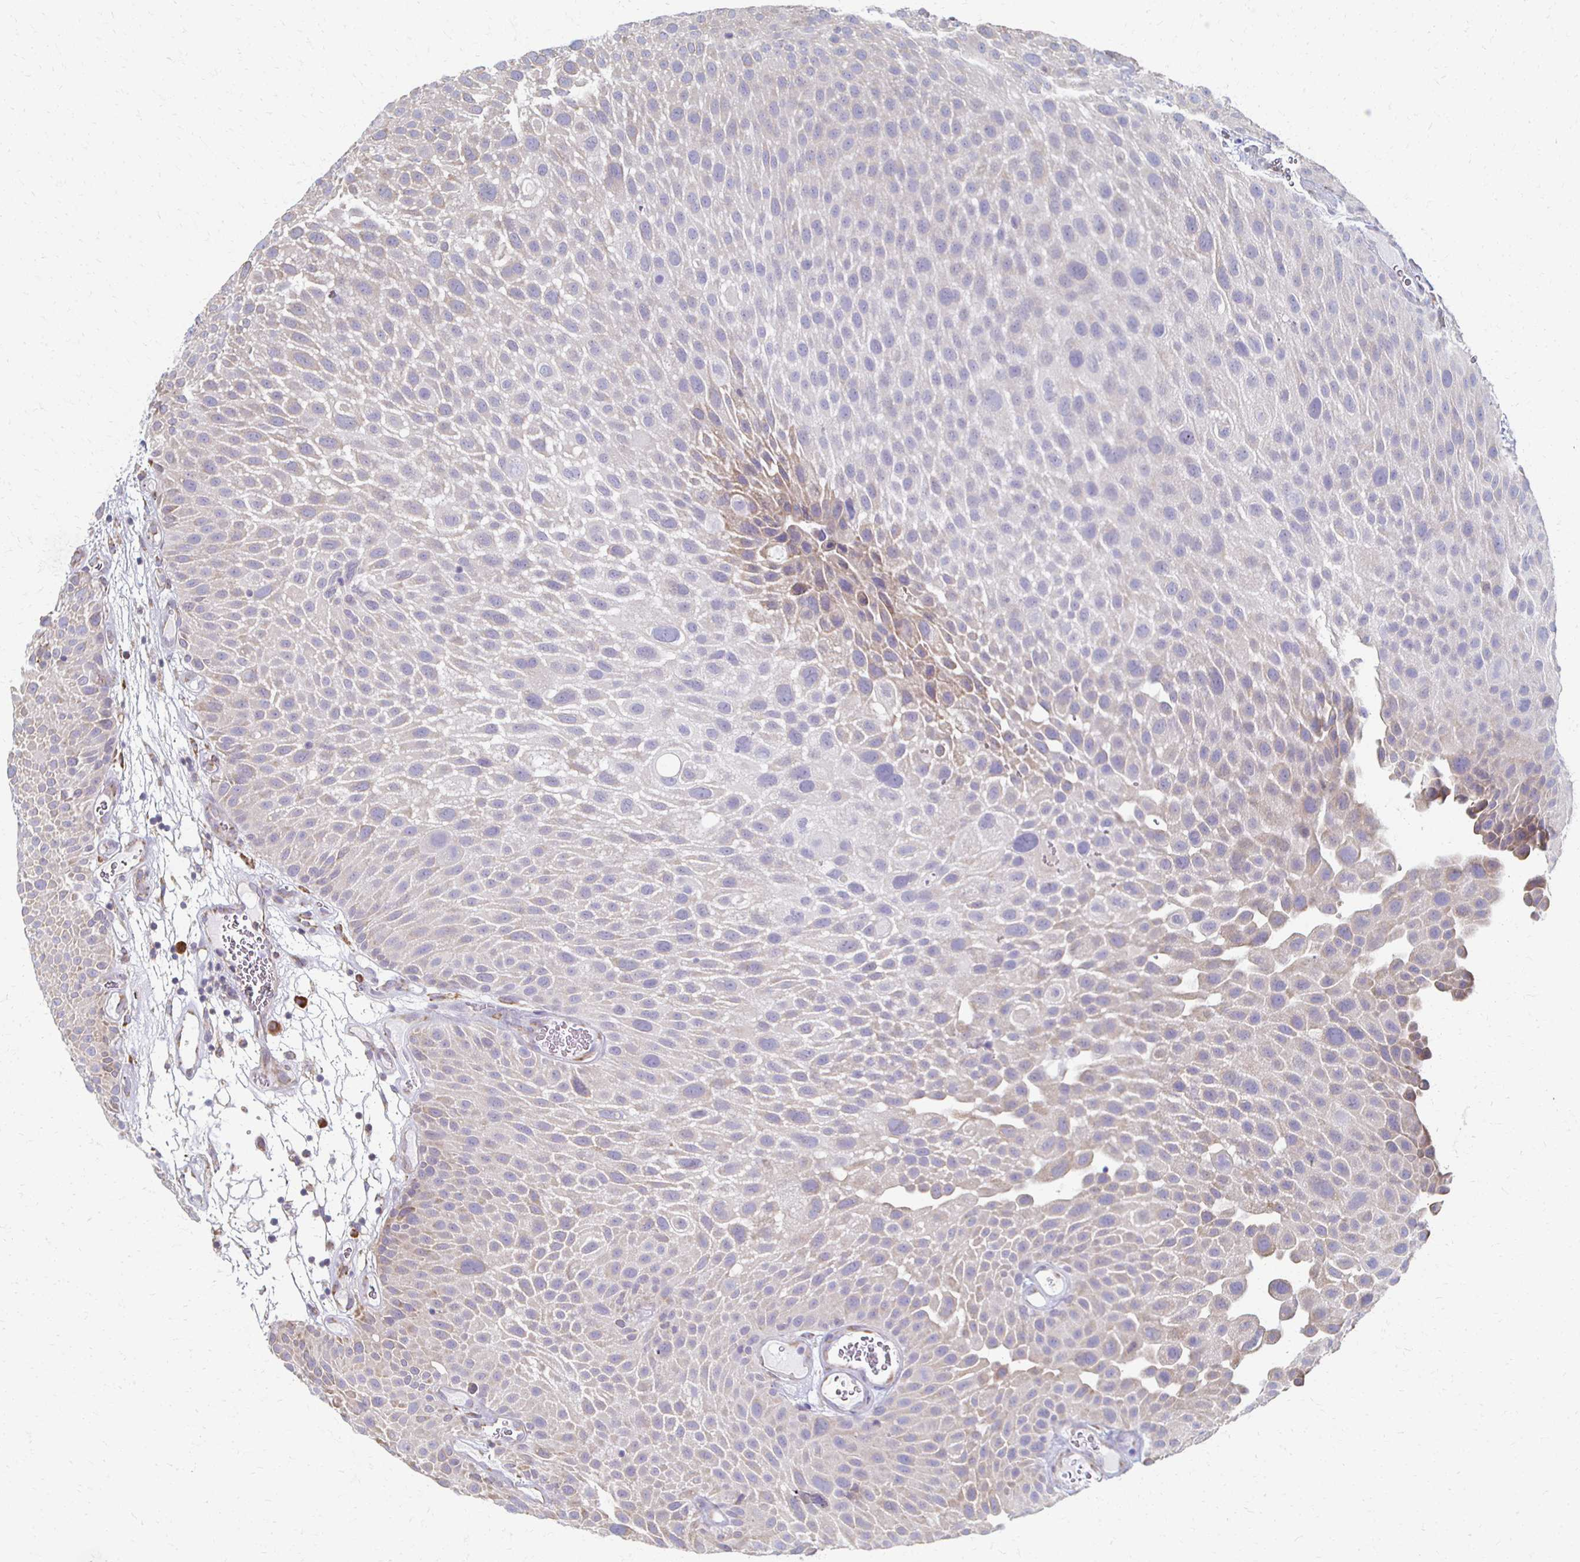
{"staining": {"intensity": "negative", "quantity": "none", "location": "none"}, "tissue": "urothelial cancer", "cell_type": "Tumor cells", "image_type": "cancer", "snomed": [{"axis": "morphology", "description": "Urothelial carcinoma, Low grade"}, {"axis": "topography", "description": "Urinary bladder"}], "caption": "DAB (3,3'-diaminobenzidine) immunohistochemical staining of urothelial carcinoma (low-grade) exhibits no significant staining in tumor cells.", "gene": "ATP1A3", "patient": {"sex": "male", "age": 72}}